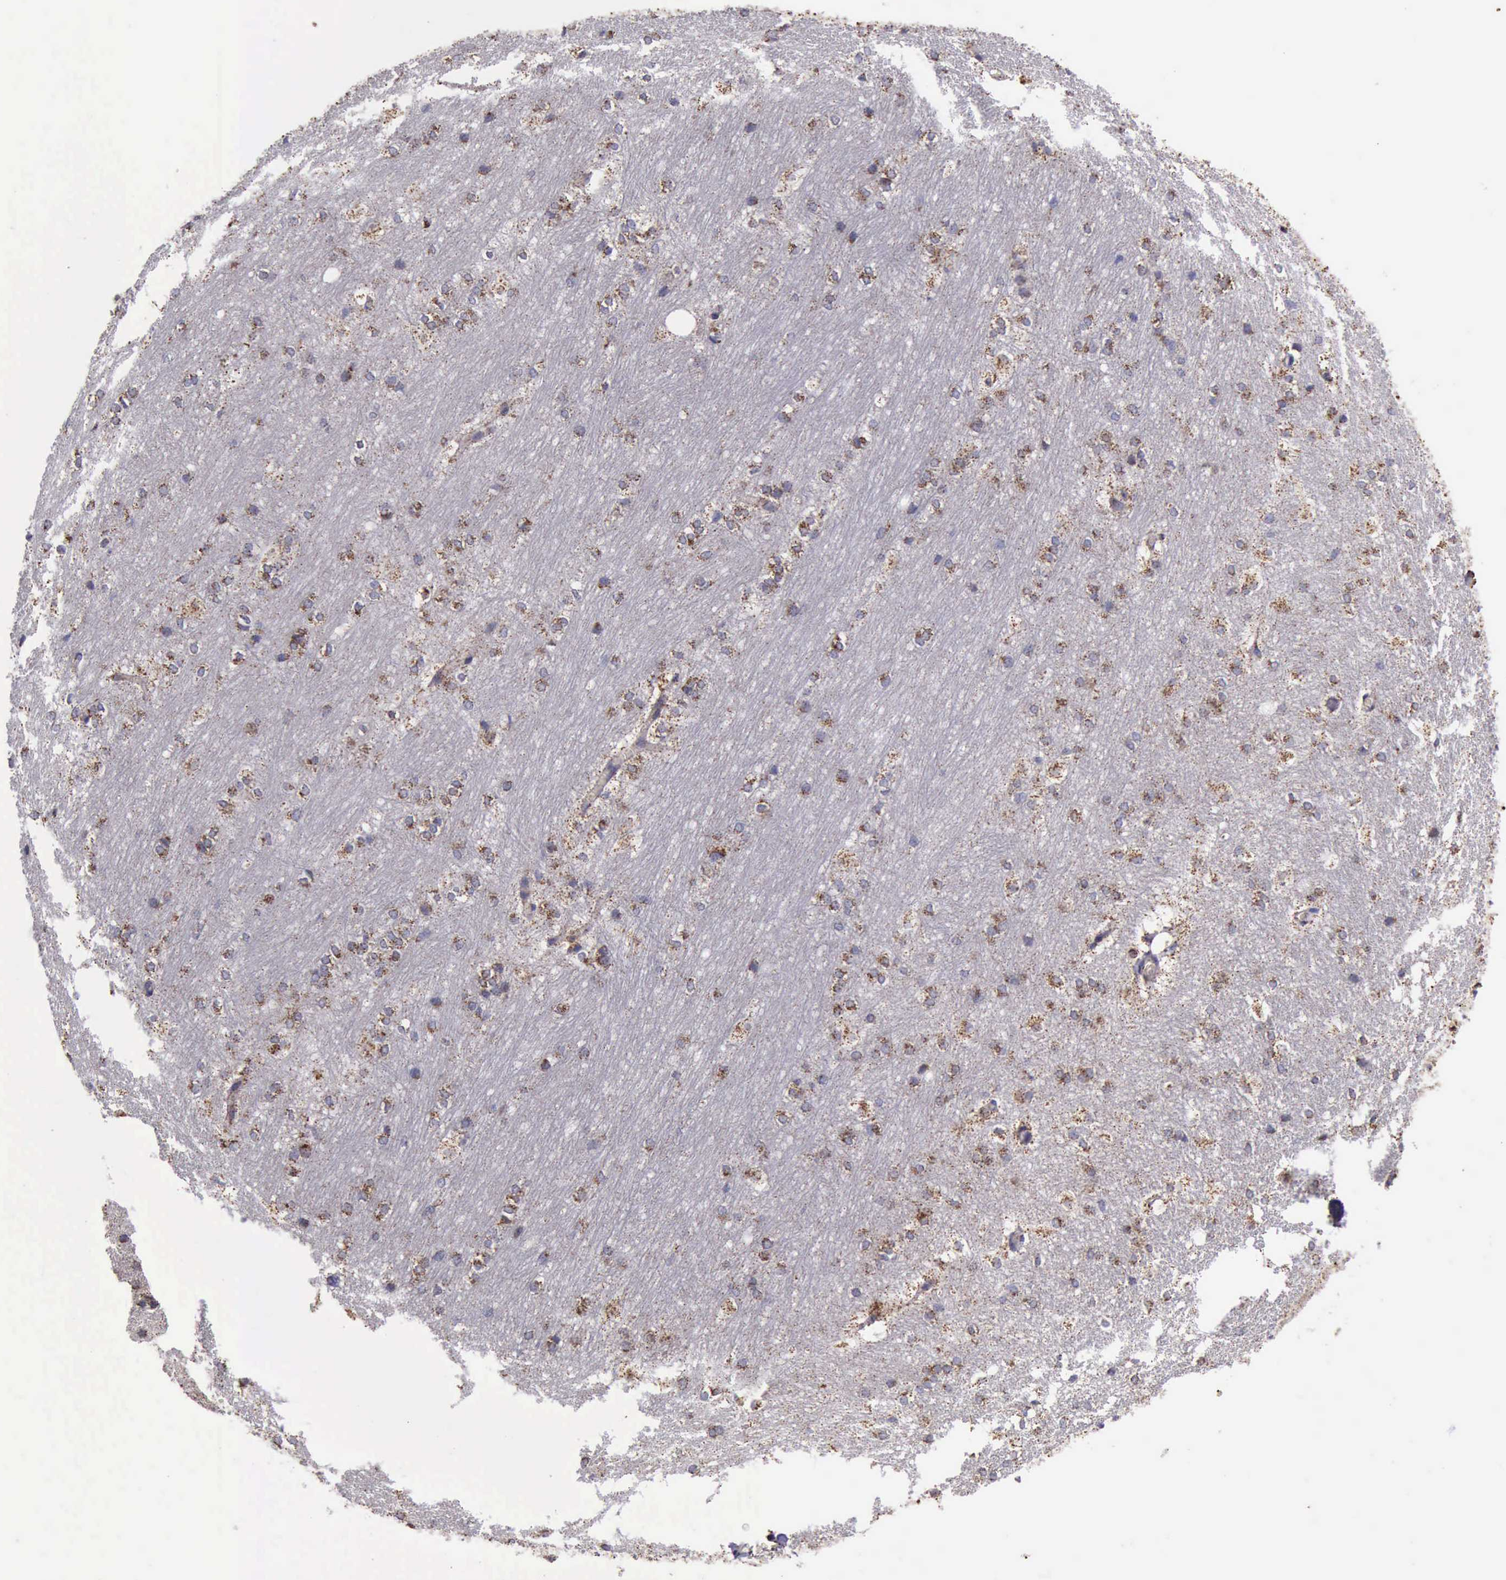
{"staining": {"intensity": "weak", "quantity": "25%-75%", "location": "cytoplasmic/membranous"}, "tissue": "hippocampus", "cell_type": "Glial cells", "image_type": "normal", "snomed": [{"axis": "morphology", "description": "Normal tissue, NOS"}, {"axis": "topography", "description": "Hippocampus"}], "caption": "Human hippocampus stained with a brown dye exhibits weak cytoplasmic/membranous positive positivity in about 25%-75% of glial cells.", "gene": "TXN2", "patient": {"sex": "female", "age": 19}}